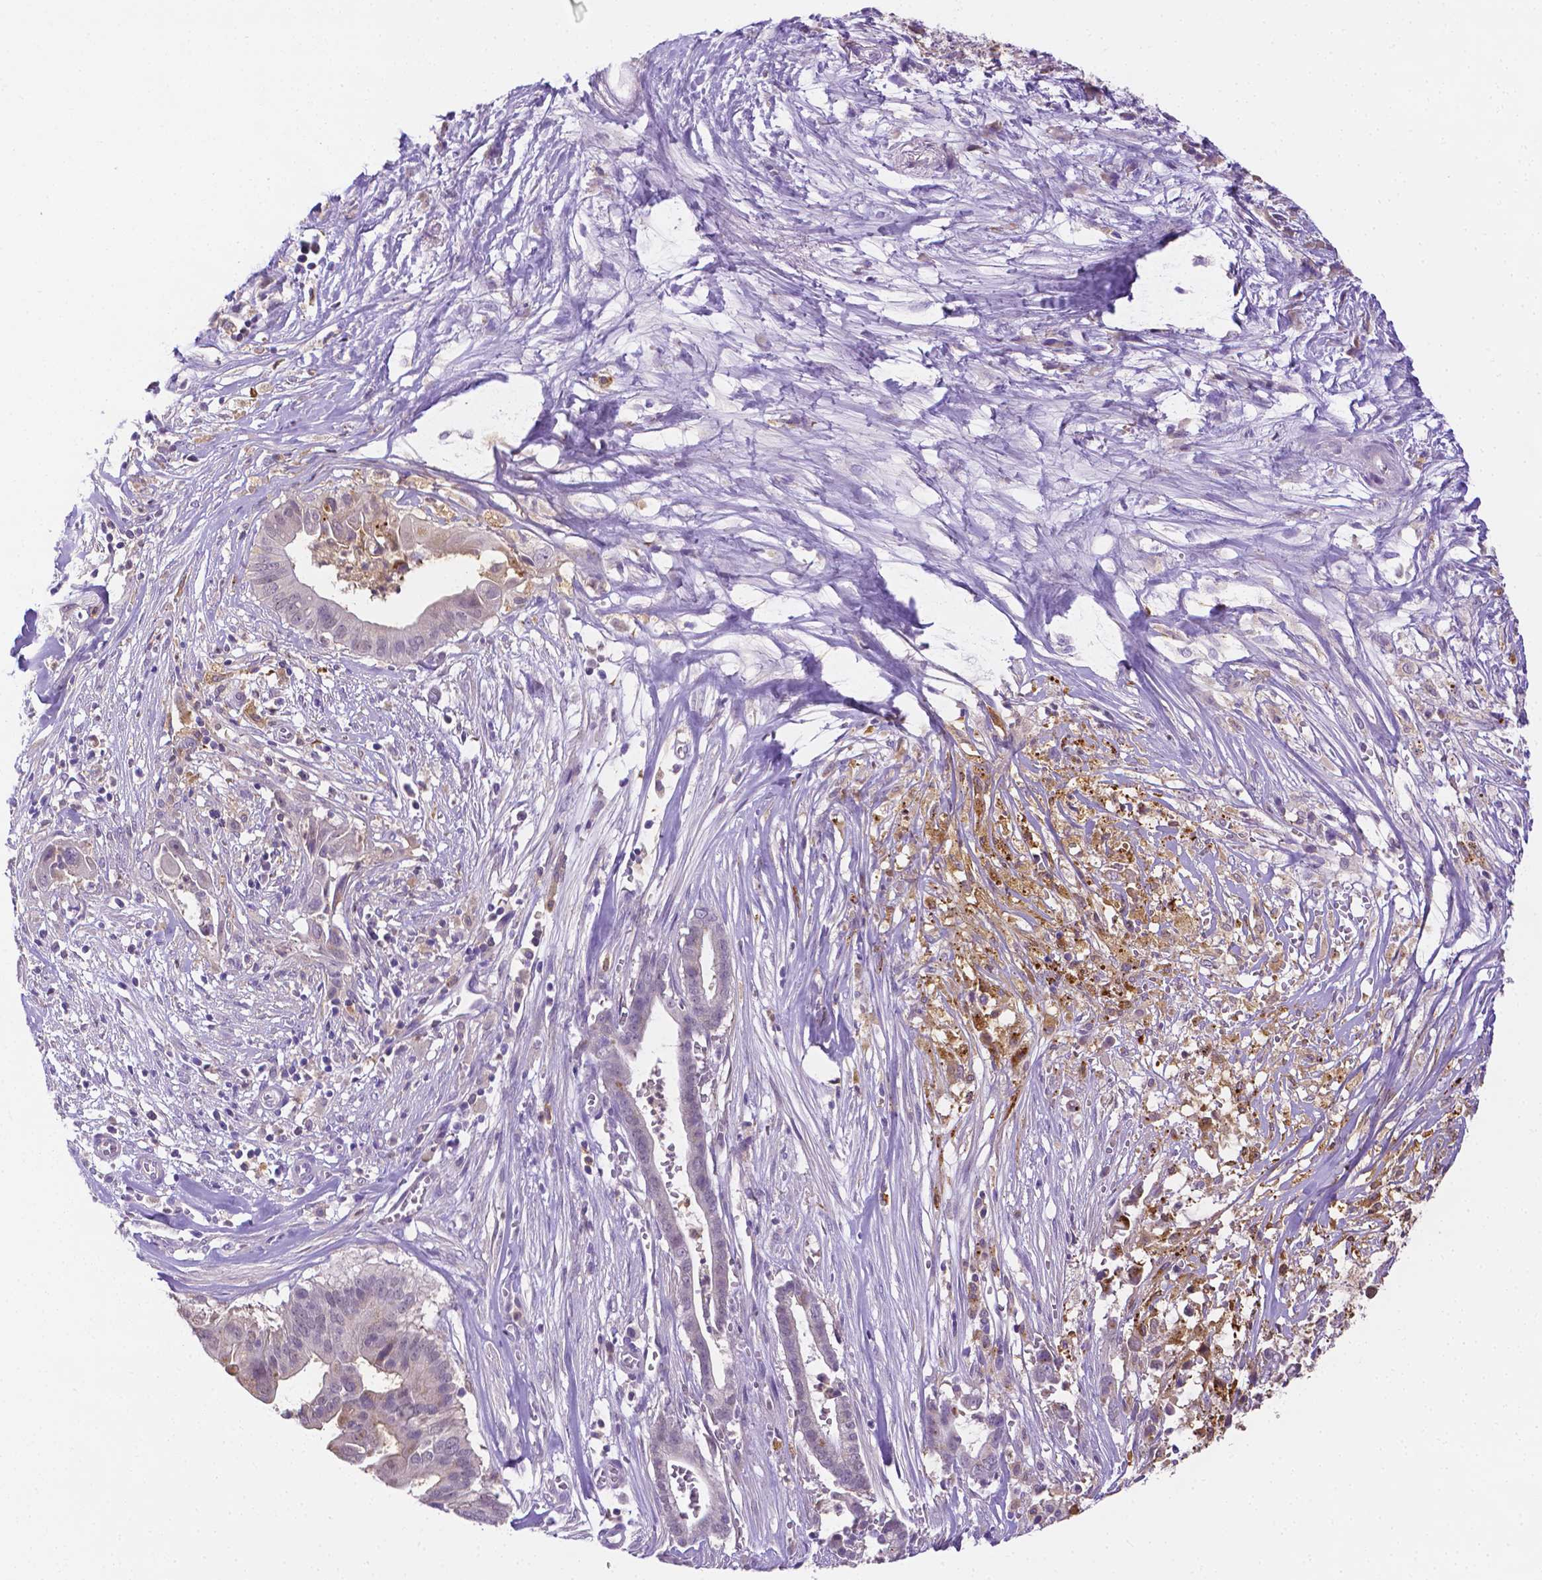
{"staining": {"intensity": "negative", "quantity": "none", "location": "none"}, "tissue": "pancreatic cancer", "cell_type": "Tumor cells", "image_type": "cancer", "snomed": [{"axis": "morphology", "description": "Adenocarcinoma, NOS"}, {"axis": "topography", "description": "Pancreas"}], "caption": "The immunohistochemistry (IHC) photomicrograph has no significant expression in tumor cells of pancreatic cancer tissue.", "gene": "NXPH2", "patient": {"sex": "male", "age": 61}}